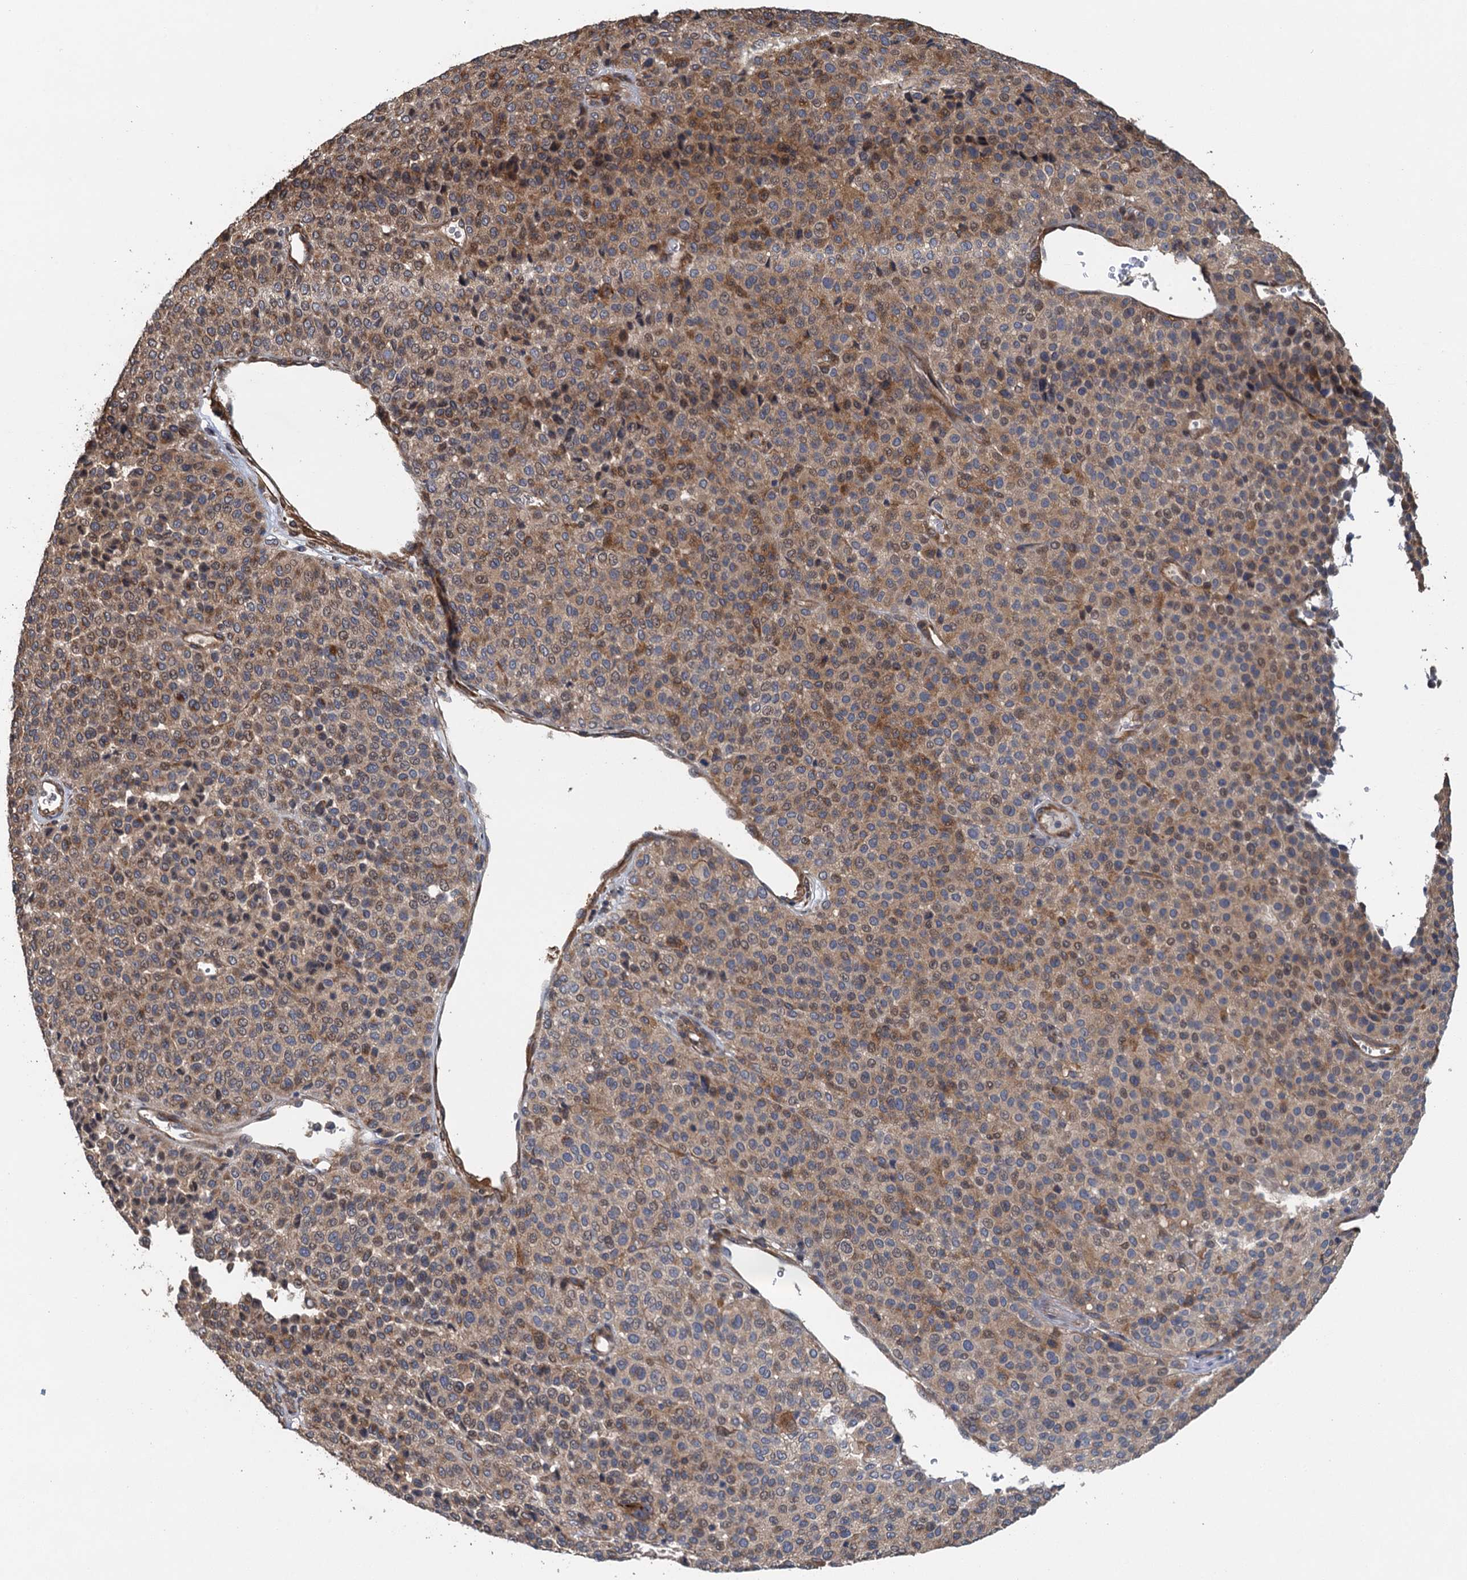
{"staining": {"intensity": "moderate", "quantity": ">75%", "location": "cytoplasmic/membranous,nuclear"}, "tissue": "melanoma", "cell_type": "Tumor cells", "image_type": "cancer", "snomed": [{"axis": "morphology", "description": "Malignant melanoma, Metastatic site"}, {"axis": "topography", "description": "Pancreas"}], "caption": "DAB immunohistochemical staining of malignant melanoma (metastatic site) demonstrates moderate cytoplasmic/membranous and nuclear protein expression in about >75% of tumor cells.", "gene": "MEAK7", "patient": {"sex": "female", "age": 30}}